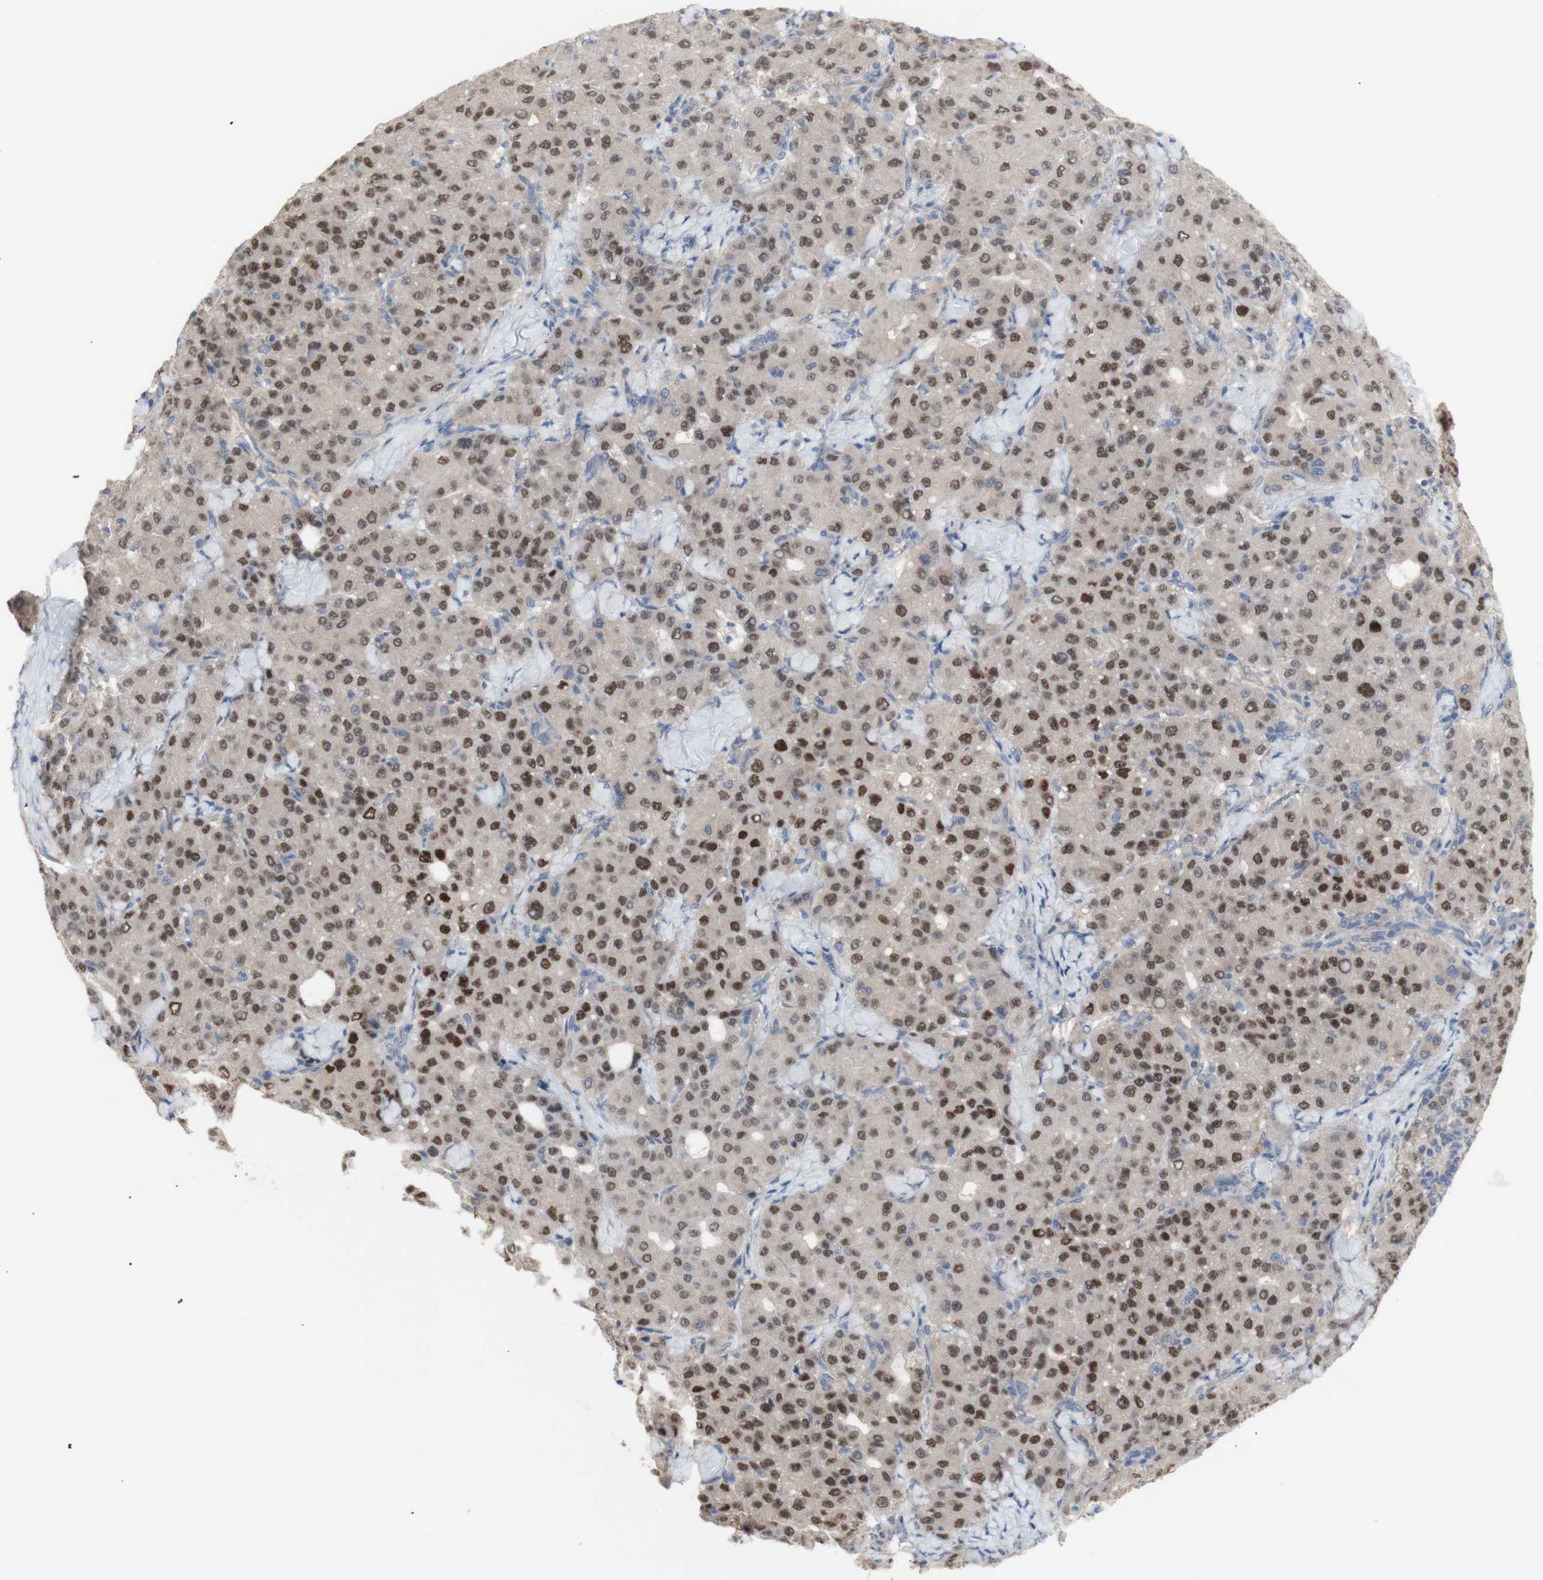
{"staining": {"intensity": "moderate", "quantity": ">75%", "location": "nuclear"}, "tissue": "liver cancer", "cell_type": "Tumor cells", "image_type": "cancer", "snomed": [{"axis": "morphology", "description": "Carcinoma, Hepatocellular, NOS"}, {"axis": "topography", "description": "Liver"}], "caption": "Moderate nuclear protein expression is present in approximately >75% of tumor cells in liver cancer (hepatocellular carcinoma). The protein of interest is stained brown, and the nuclei are stained in blue (DAB IHC with brightfield microscopy, high magnification).", "gene": "PRMT5", "patient": {"sex": "male", "age": 65}}